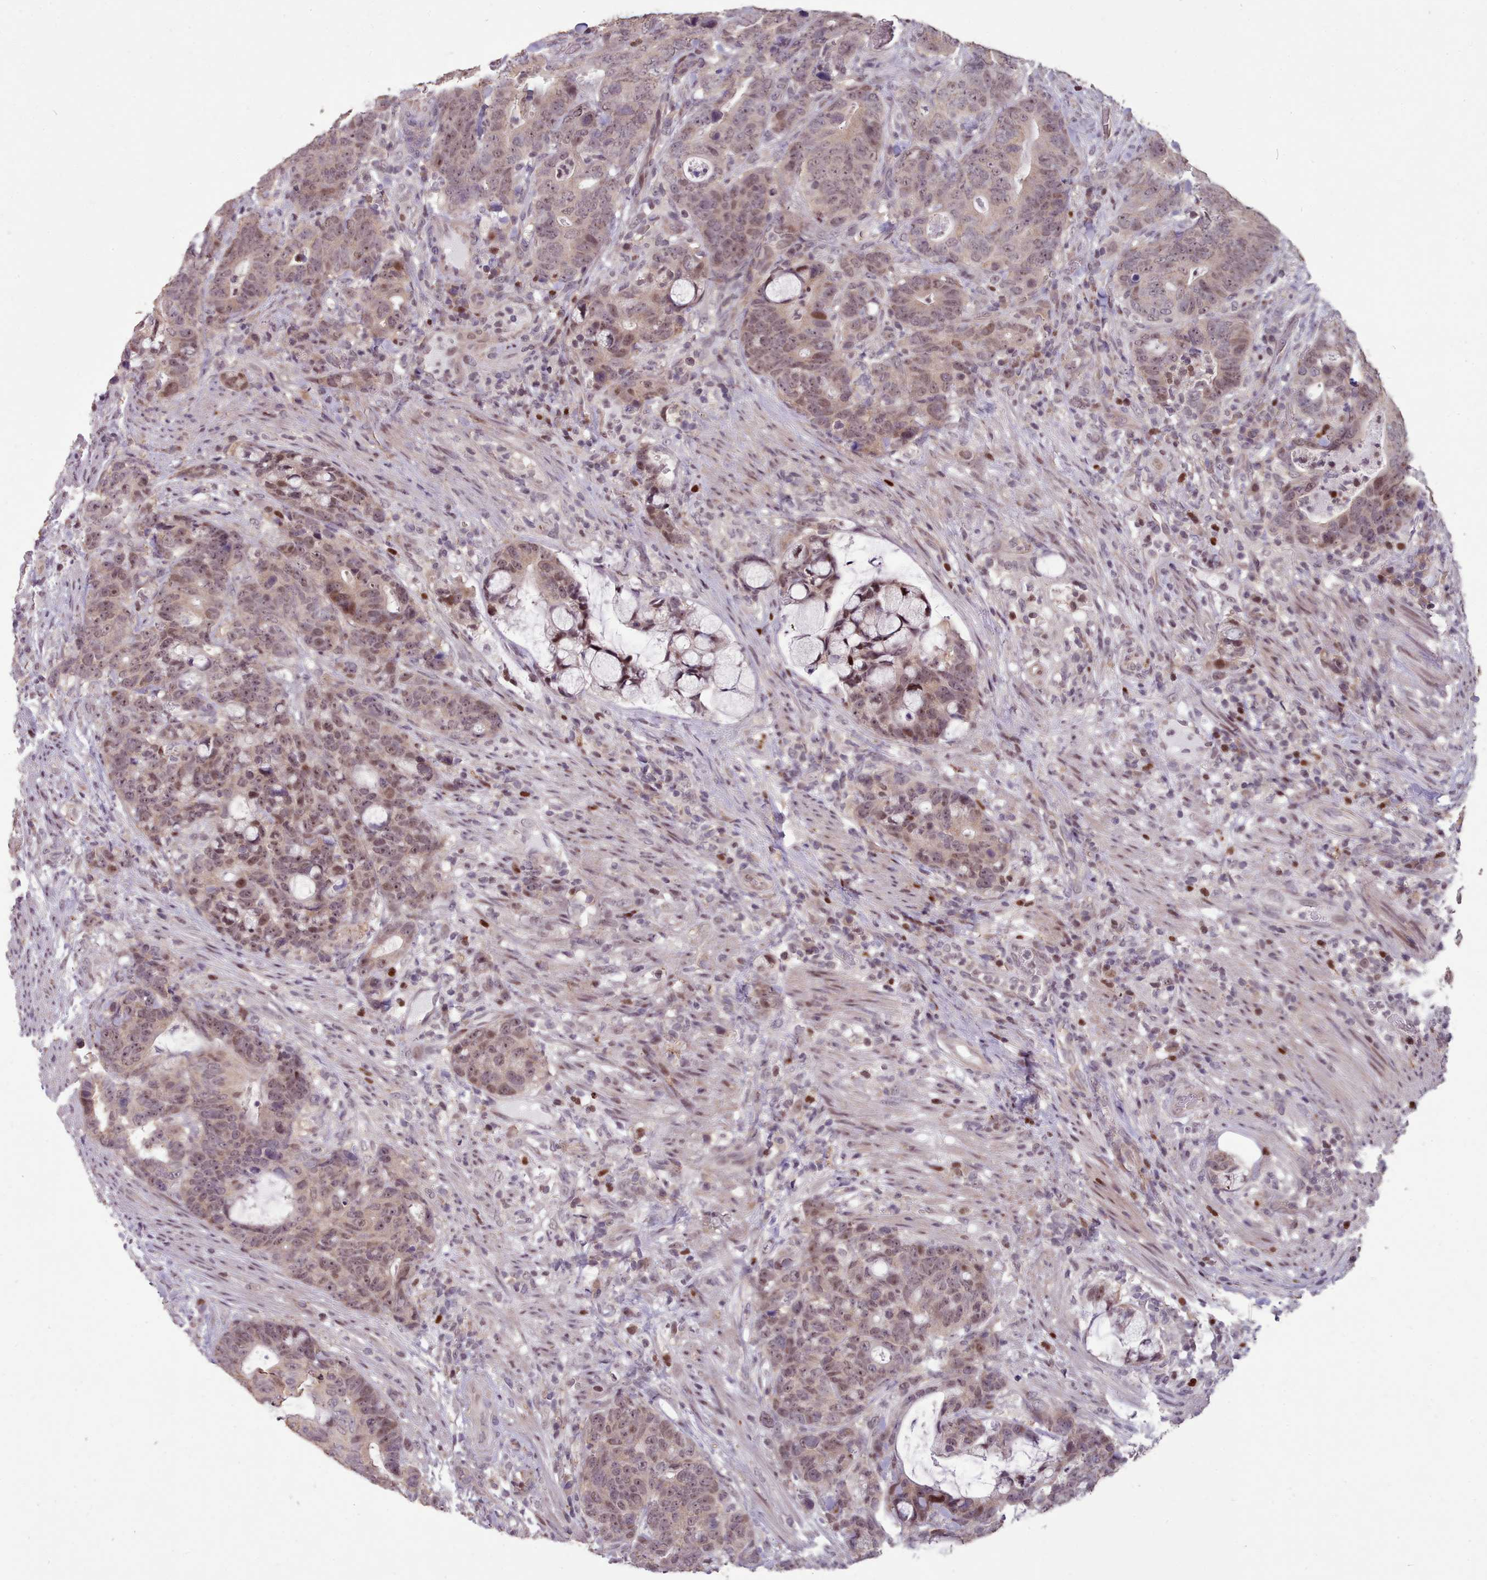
{"staining": {"intensity": "weak", "quantity": ">75%", "location": "nuclear"}, "tissue": "colorectal cancer", "cell_type": "Tumor cells", "image_type": "cancer", "snomed": [{"axis": "morphology", "description": "Adenocarcinoma, NOS"}, {"axis": "topography", "description": "Colon"}], "caption": "Colorectal cancer (adenocarcinoma) stained with DAB (3,3'-diaminobenzidine) immunohistochemistry (IHC) exhibits low levels of weak nuclear staining in approximately >75% of tumor cells.", "gene": "ENSA", "patient": {"sex": "female", "age": 82}}